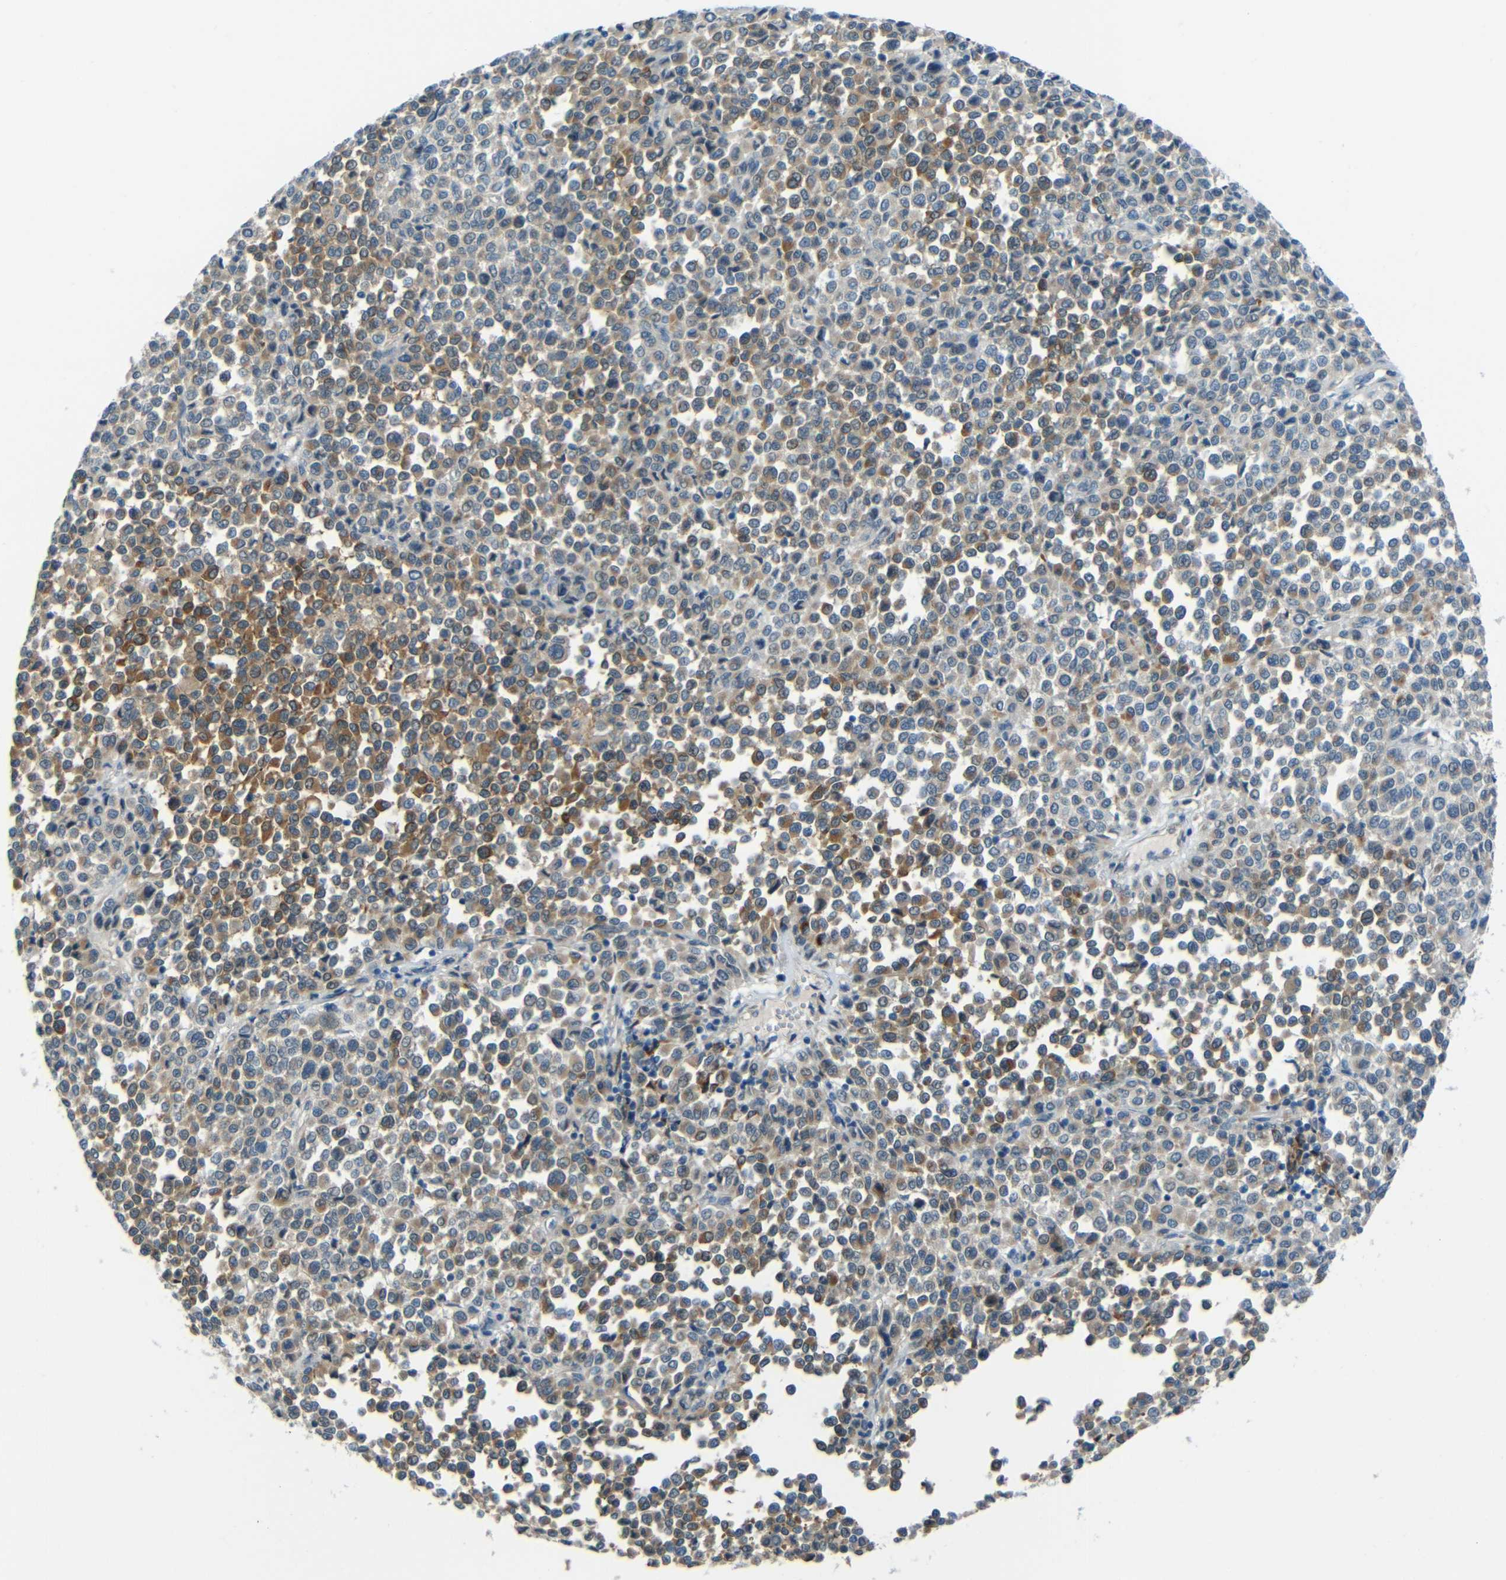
{"staining": {"intensity": "moderate", "quantity": "25%-75%", "location": "cytoplasmic/membranous"}, "tissue": "melanoma", "cell_type": "Tumor cells", "image_type": "cancer", "snomed": [{"axis": "morphology", "description": "Malignant melanoma, Metastatic site"}, {"axis": "topography", "description": "Pancreas"}], "caption": "An image showing moderate cytoplasmic/membranous staining in about 25%-75% of tumor cells in malignant melanoma (metastatic site), as visualized by brown immunohistochemical staining.", "gene": "ANKRD22", "patient": {"sex": "female", "age": 30}}